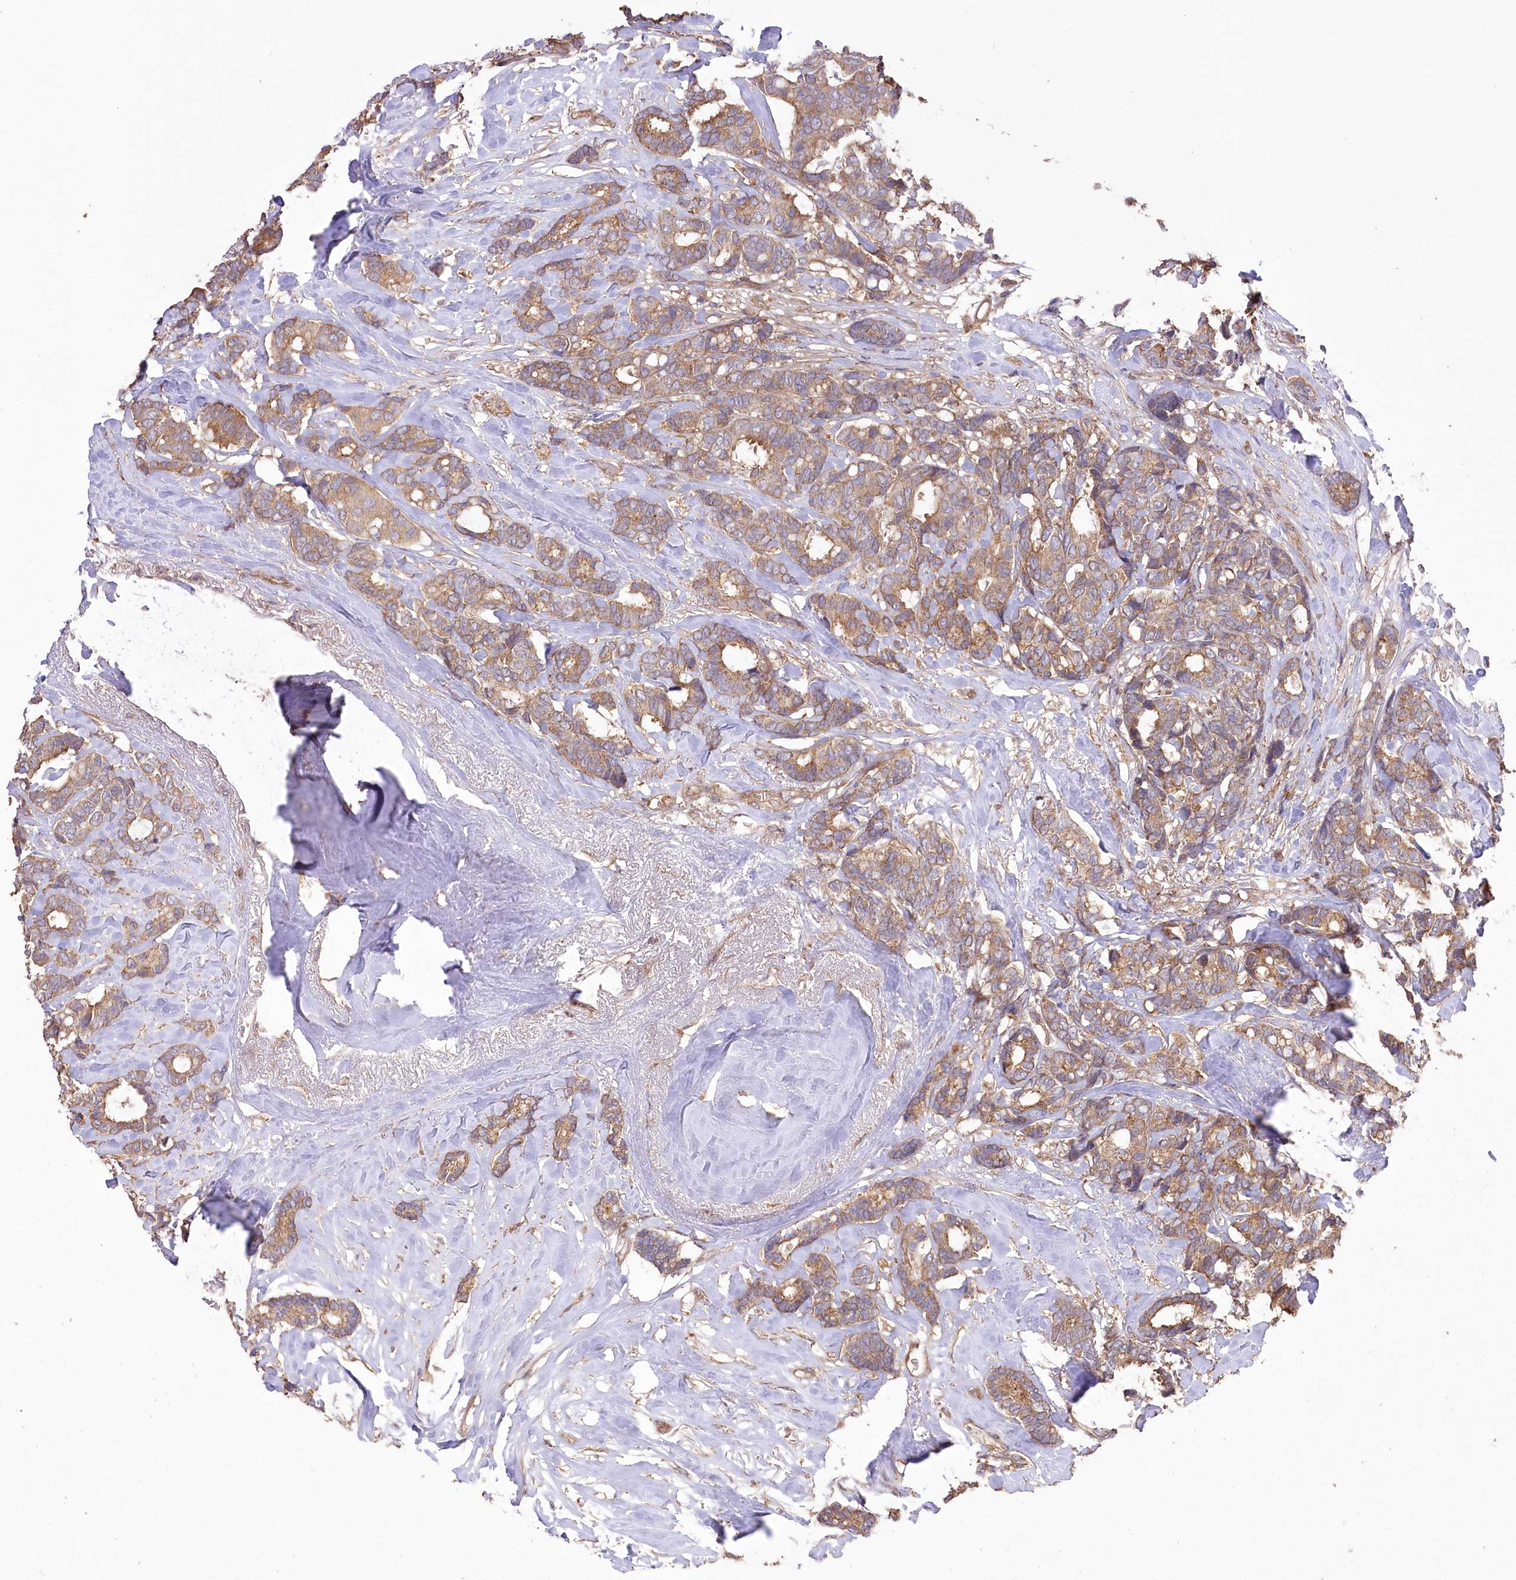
{"staining": {"intensity": "moderate", "quantity": ">75%", "location": "cytoplasmic/membranous"}, "tissue": "breast cancer", "cell_type": "Tumor cells", "image_type": "cancer", "snomed": [{"axis": "morphology", "description": "Duct carcinoma"}, {"axis": "topography", "description": "Breast"}], "caption": "Immunohistochemistry (IHC) of breast cancer (infiltrating ductal carcinoma) displays medium levels of moderate cytoplasmic/membranous expression in approximately >75% of tumor cells. (DAB (3,3'-diaminobenzidine) = brown stain, brightfield microscopy at high magnification).", "gene": "PRSS53", "patient": {"sex": "female", "age": 87}}